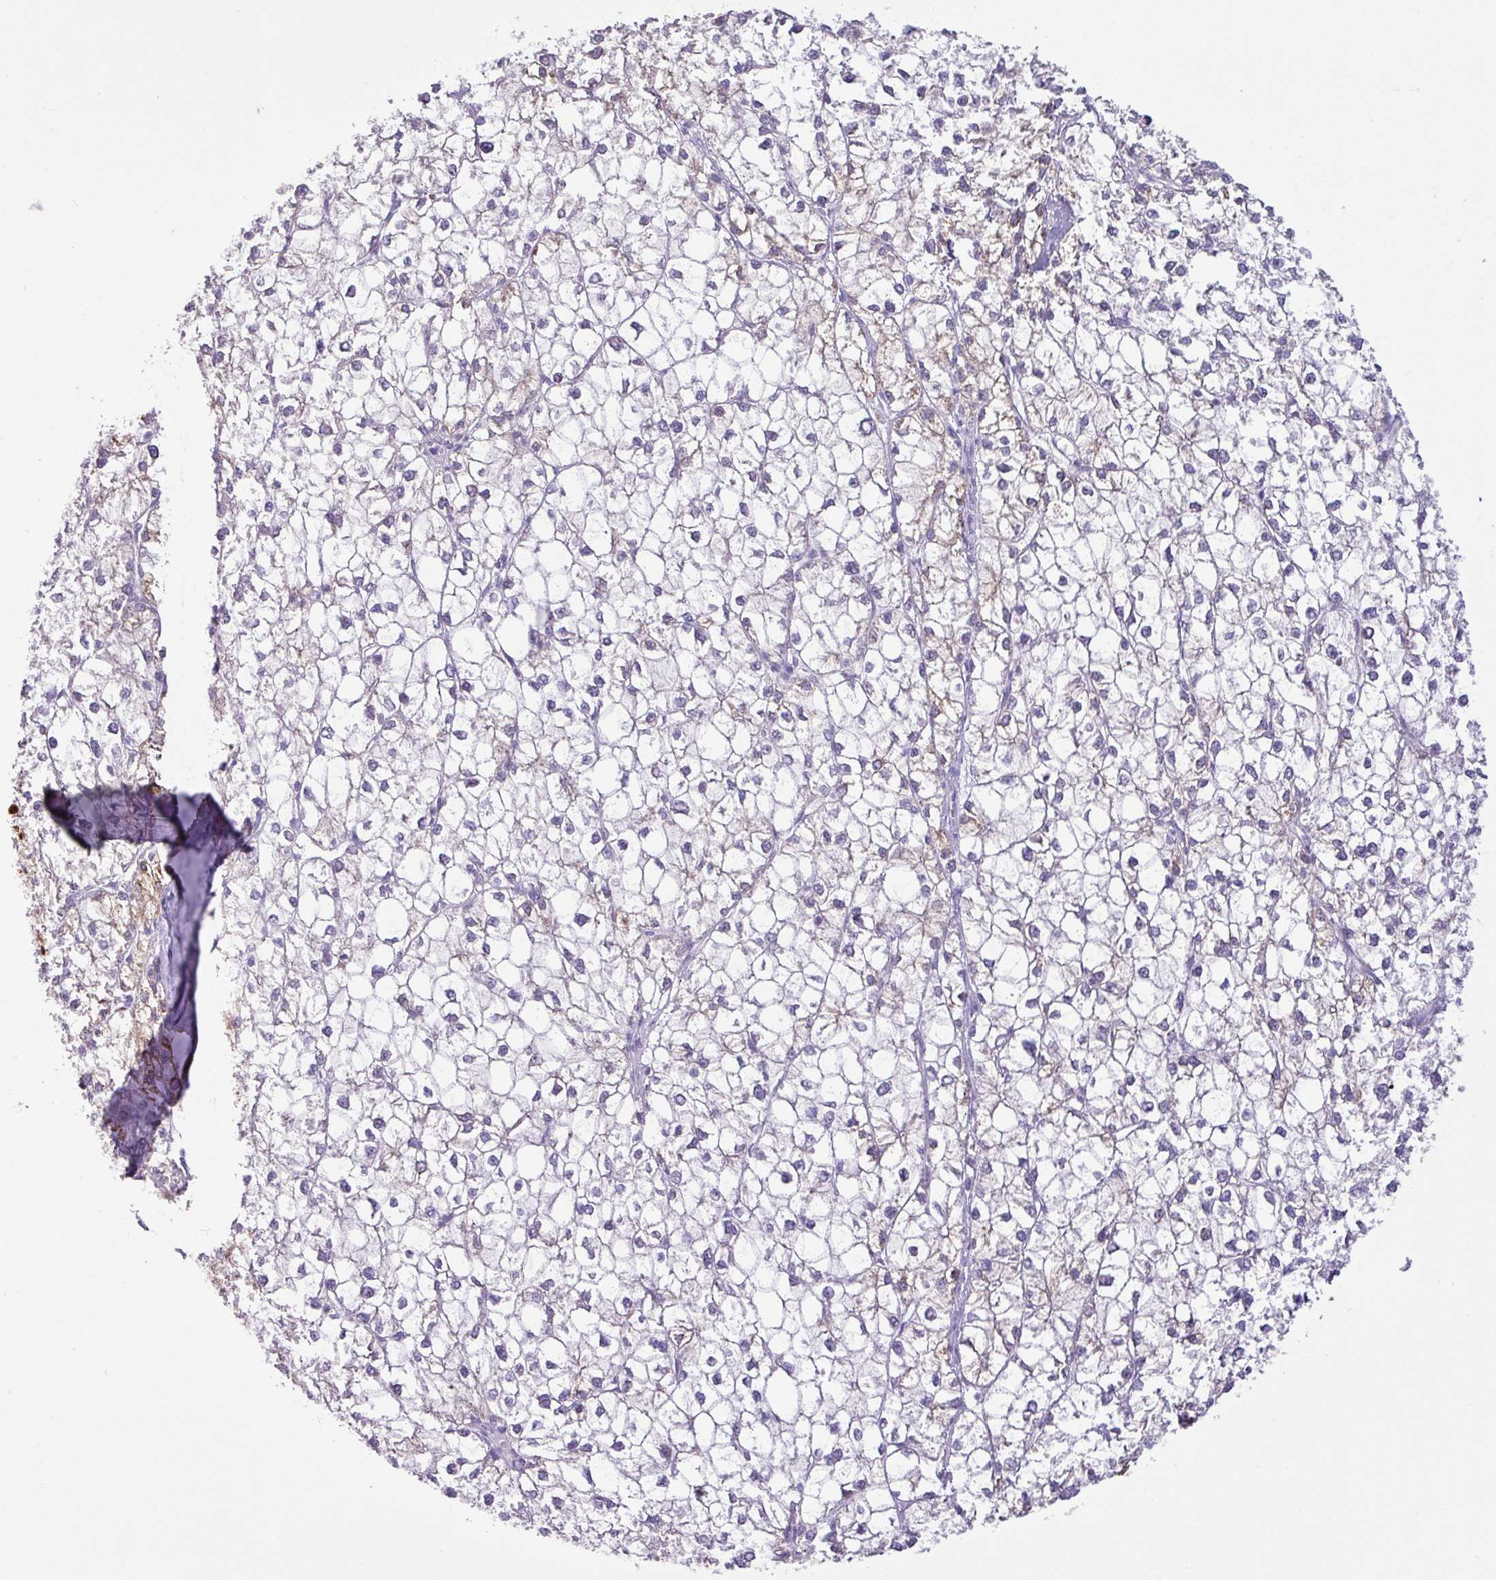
{"staining": {"intensity": "negative", "quantity": "none", "location": "none"}, "tissue": "liver cancer", "cell_type": "Tumor cells", "image_type": "cancer", "snomed": [{"axis": "morphology", "description": "Carcinoma, Hepatocellular, NOS"}, {"axis": "topography", "description": "Liver"}], "caption": "An immunohistochemistry histopathology image of liver hepatocellular carcinoma is shown. There is no staining in tumor cells of liver hepatocellular carcinoma.", "gene": "RGS21", "patient": {"sex": "female", "age": 43}}